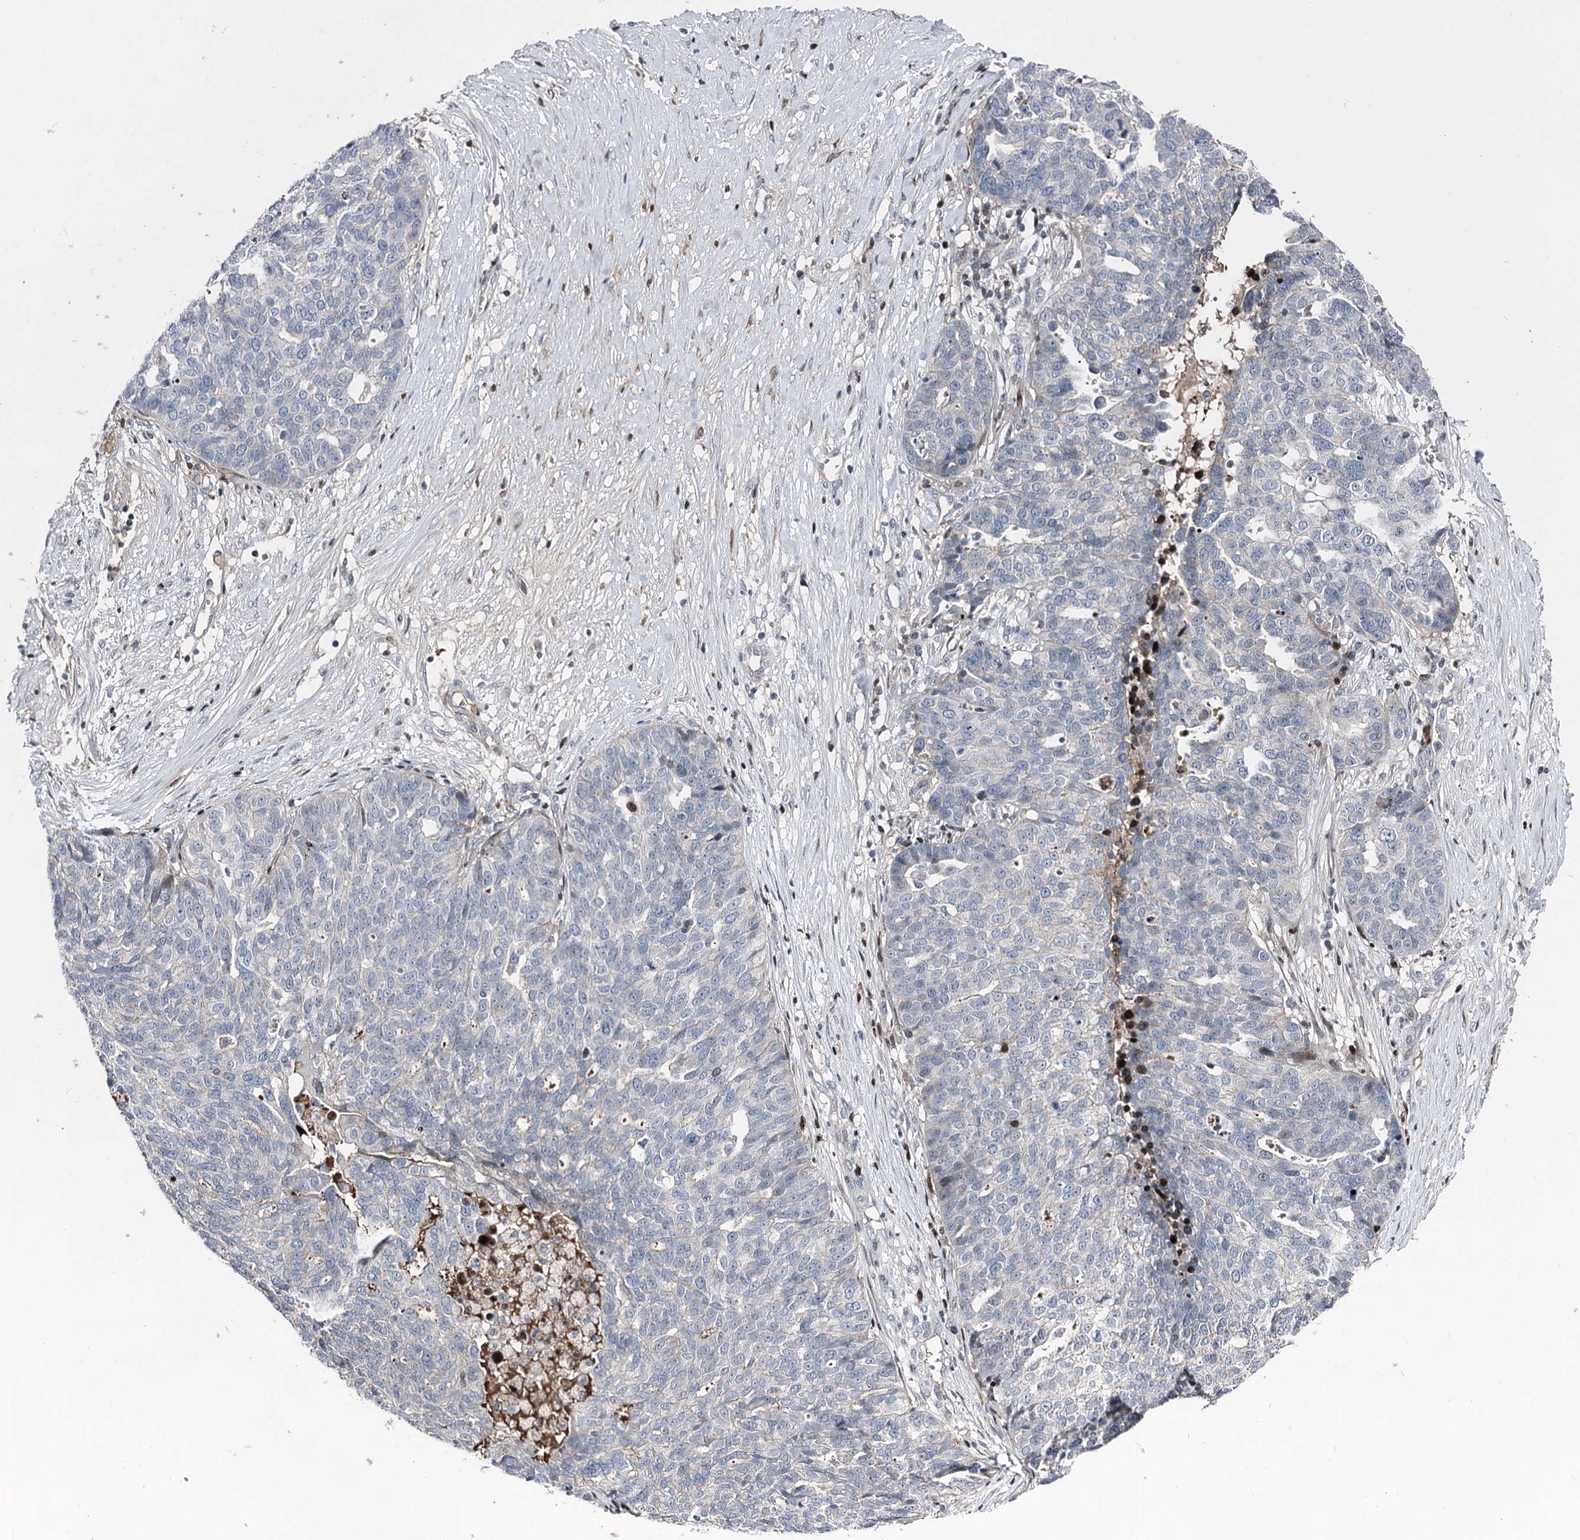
{"staining": {"intensity": "negative", "quantity": "none", "location": "none"}, "tissue": "ovarian cancer", "cell_type": "Tumor cells", "image_type": "cancer", "snomed": [{"axis": "morphology", "description": "Cystadenocarcinoma, serous, NOS"}, {"axis": "topography", "description": "Ovary"}], "caption": "Serous cystadenocarcinoma (ovarian) stained for a protein using IHC demonstrates no positivity tumor cells.", "gene": "ITFG2", "patient": {"sex": "female", "age": 59}}